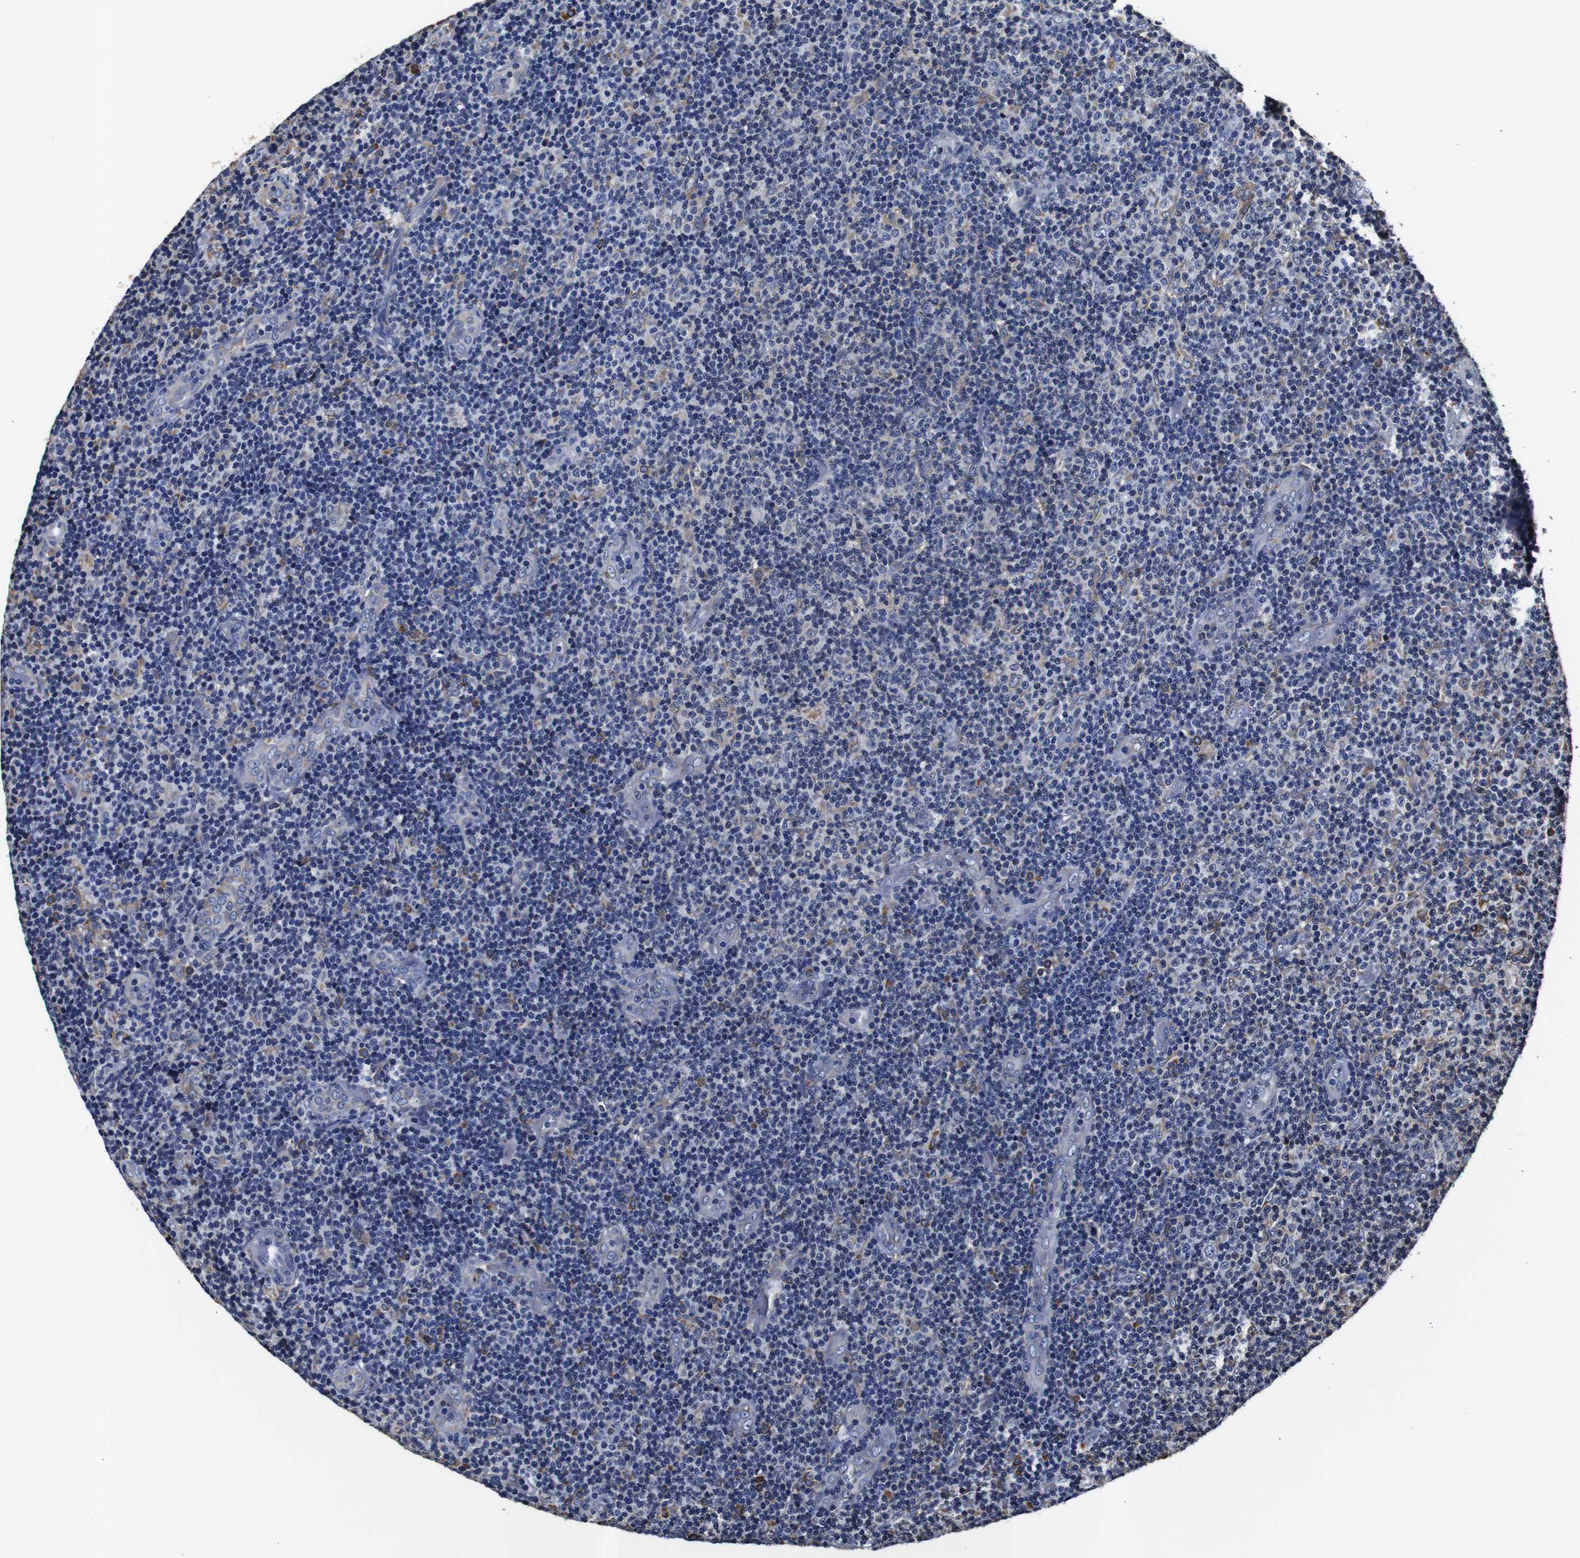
{"staining": {"intensity": "negative", "quantity": "none", "location": "none"}, "tissue": "lymphoma", "cell_type": "Tumor cells", "image_type": "cancer", "snomed": [{"axis": "morphology", "description": "Malignant lymphoma, non-Hodgkin's type, Low grade"}, {"axis": "topography", "description": "Lymph node"}], "caption": "An immunohistochemistry (IHC) photomicrograph of lymphoma is shown. There is no staining in tumor cells of lymphoma. The staining was performed using DAB to visualize the protein expression in brown, while the nuclei were stained in blue with hematoxylin (Magnification: 20x).", "gene": "PPIB", "patient": {"sex": "male", "age": 83}}